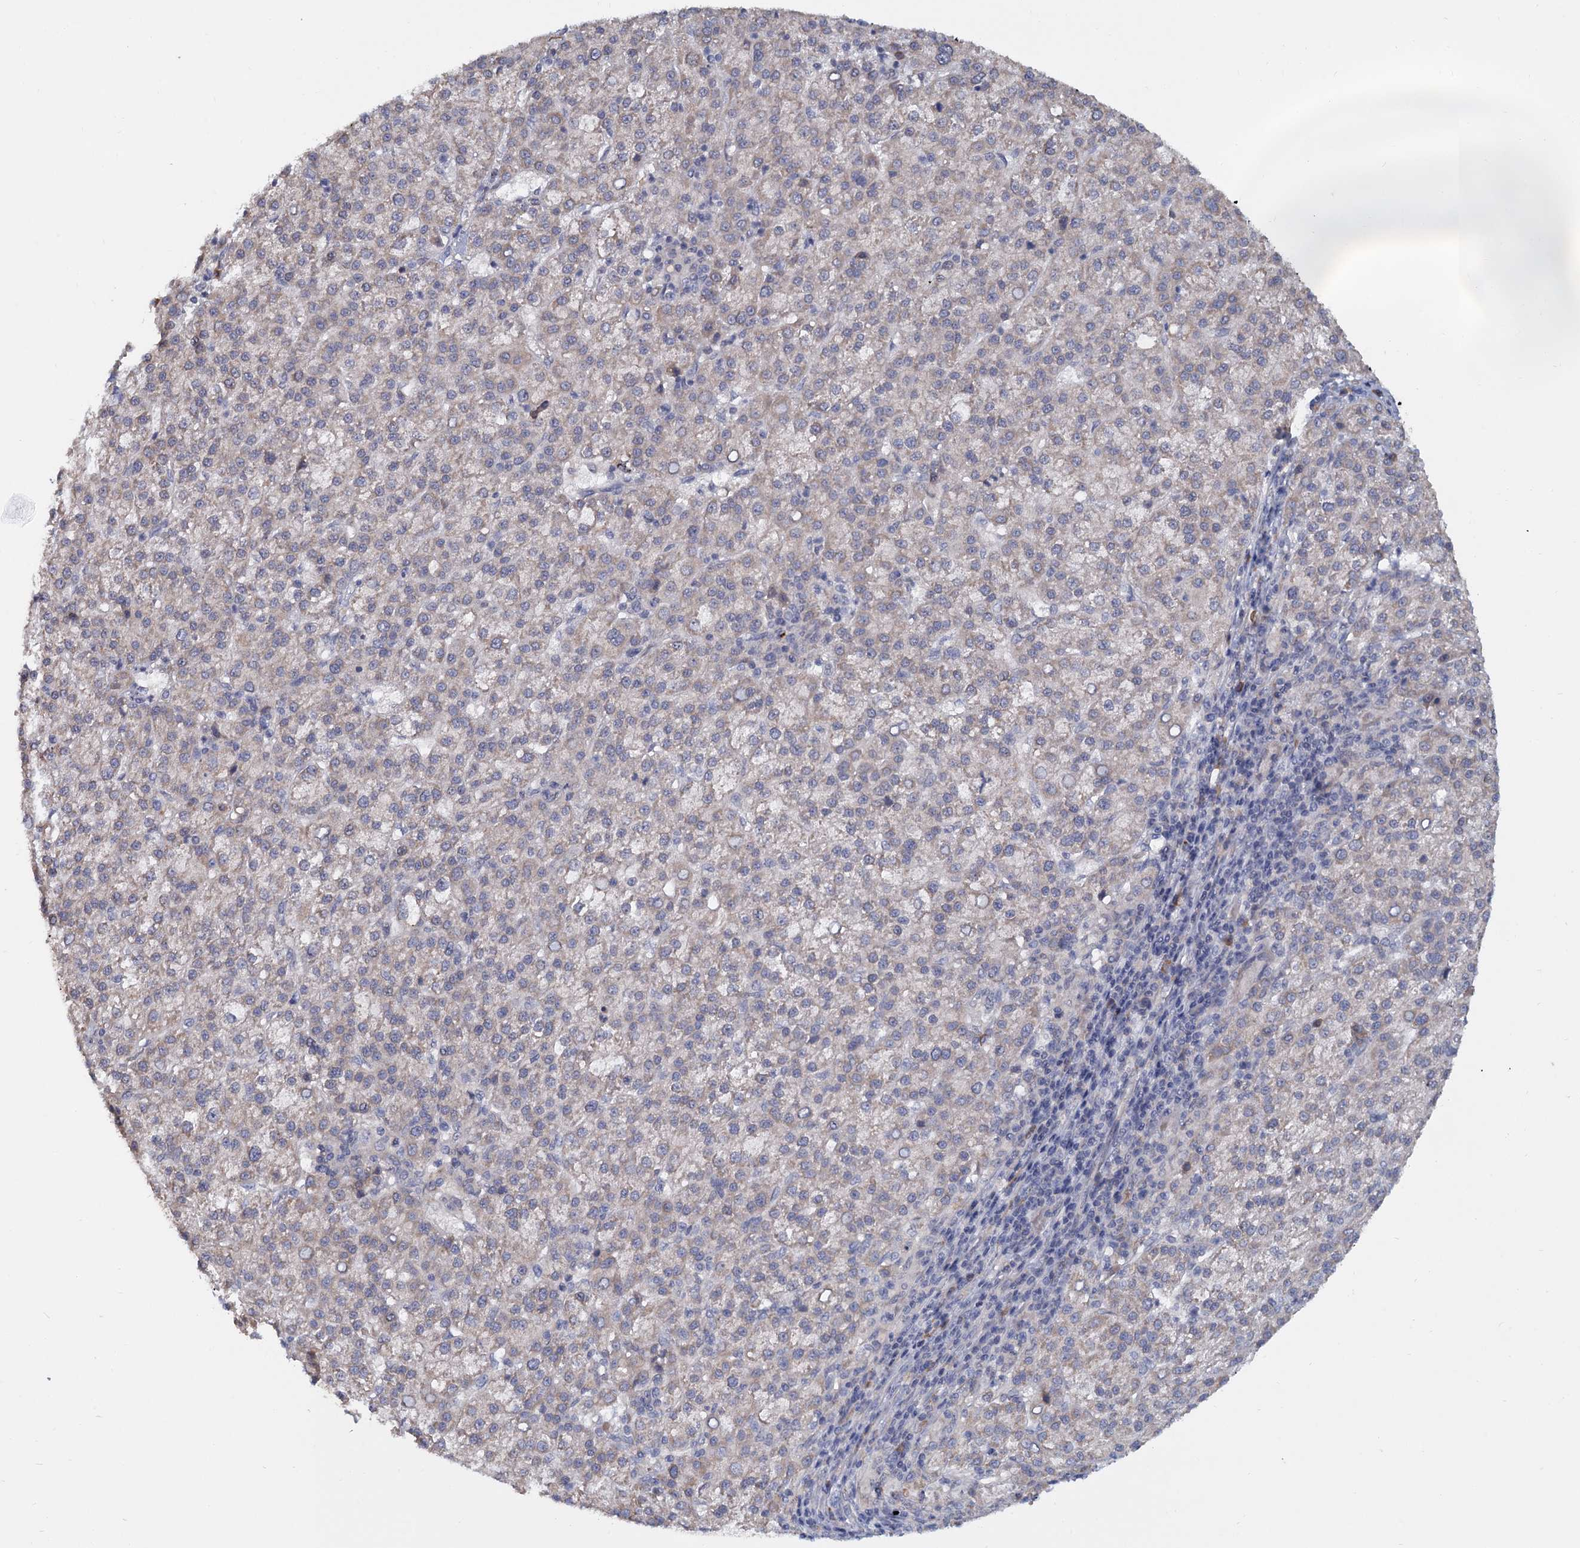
{"staining": {"intensity": "weak", "quantity": "<25%", "location": "cytoplasmic/membranous"}, "tissue": "liver cancer", "cell_type": "Tumor cells", "image_type": "cancer", "snomed": [{"axis": "morphology", "description": "Carcinoma, Hepatocellular, NOS"}, {"axis": "topography", "description": "Liver"}], "caption": "Immunohistochemistry (IHC) photomicrograph of human hepatocellular carcinoma (liver) stained for a protein (brown), which displays no positivity in tumor cells. Nuclei are stained in blue.", "gene": "LRRC51", "patient": {"sex": "female", "age": 58}}